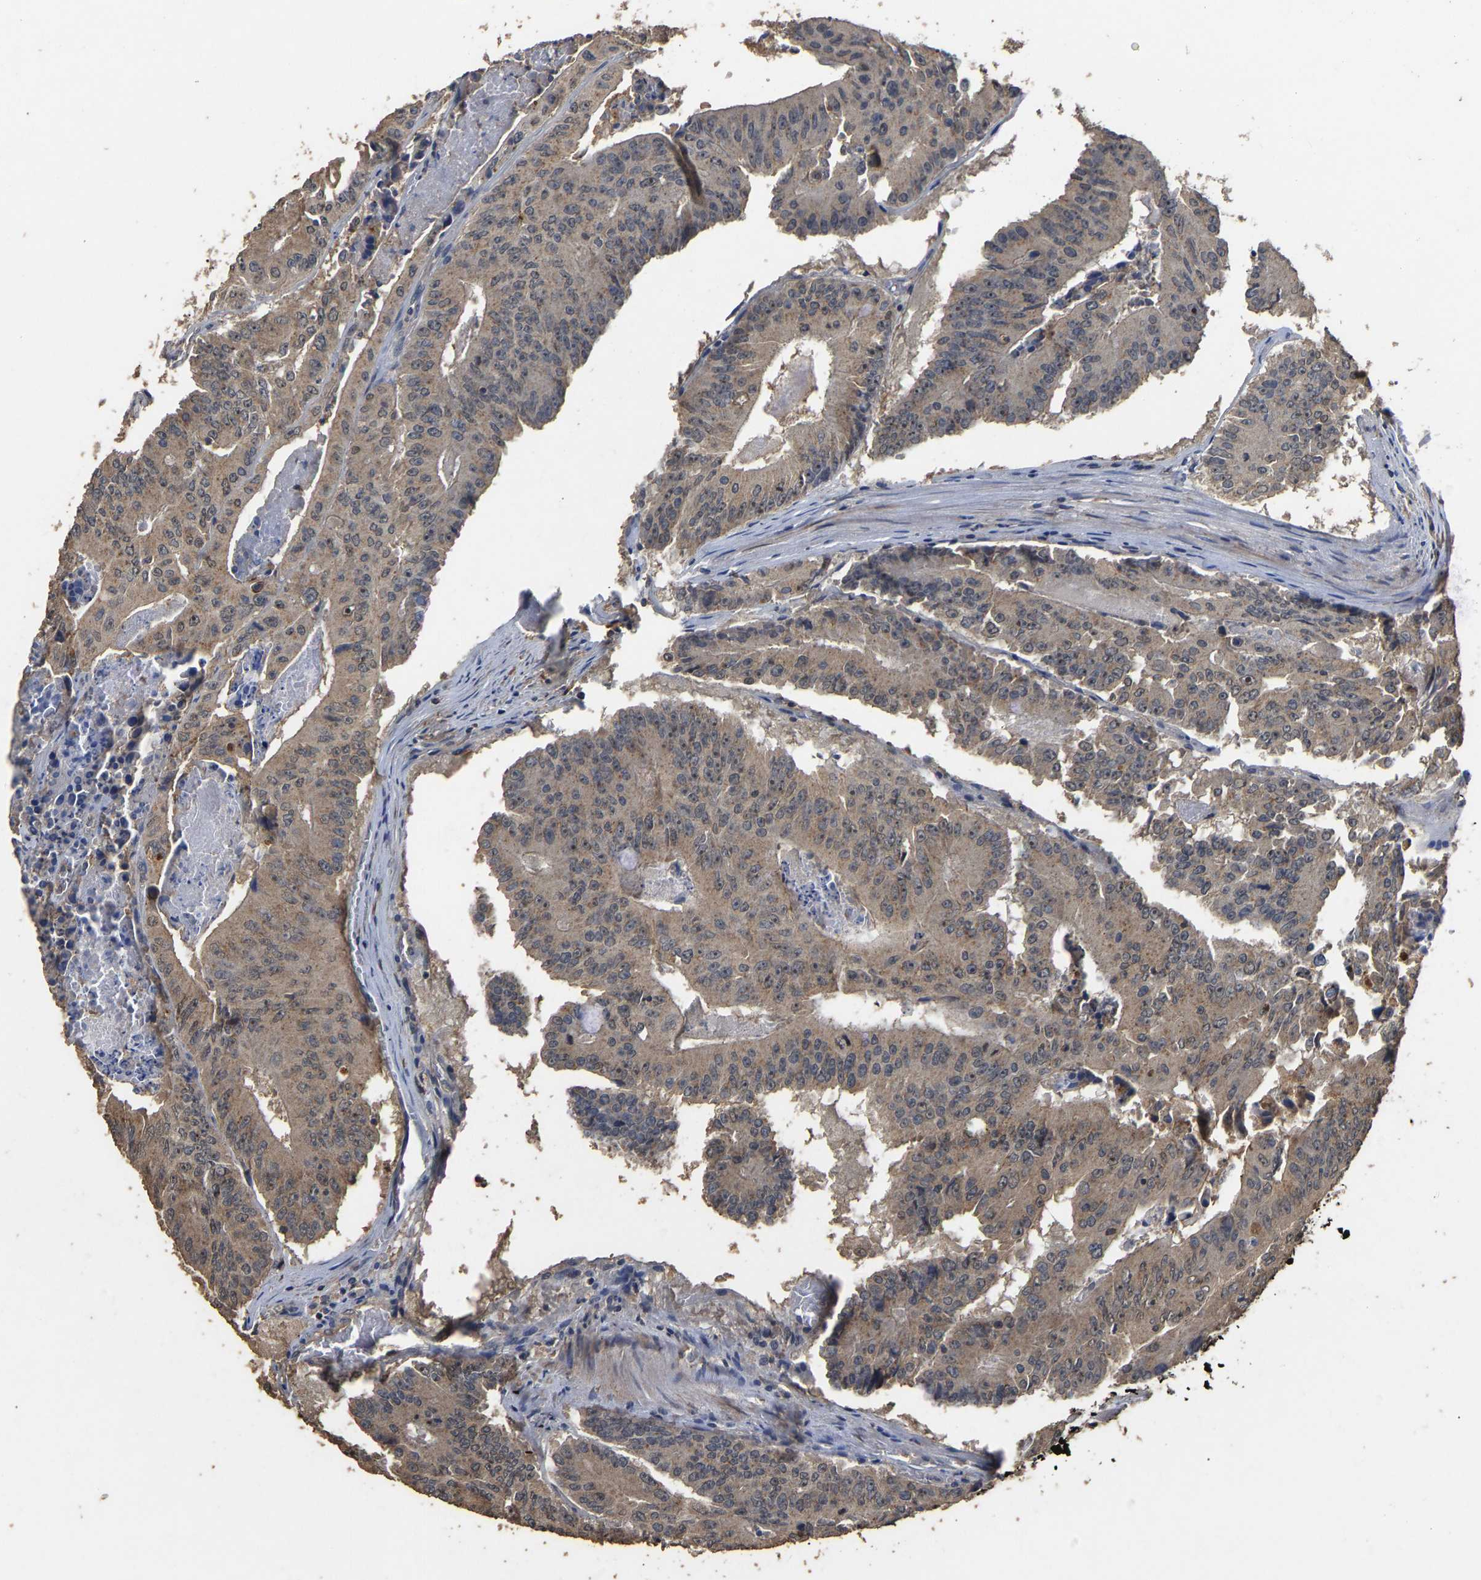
{"staining": {"intensity": "weak", "quantity": "25%-75%", "location": "cytoplasmic/membranous"}, "tissue": "colorectal cancer", "cell_type": "Tumor cells", "image_type": "cancer", "snomed": [{"axis": "morphology", "description": "Adenocarcinoma, NOS"}, {"axis": "topography", "description": "Colon"}], "caption": "Brown immunohistochemical staining in human colorectal cancer reveals weak cytoplasmic/membranous expression in about 25%-75% of tumor cells.", "gene": "CIDEC", "patient": {"sex": "male", "age": 87}}